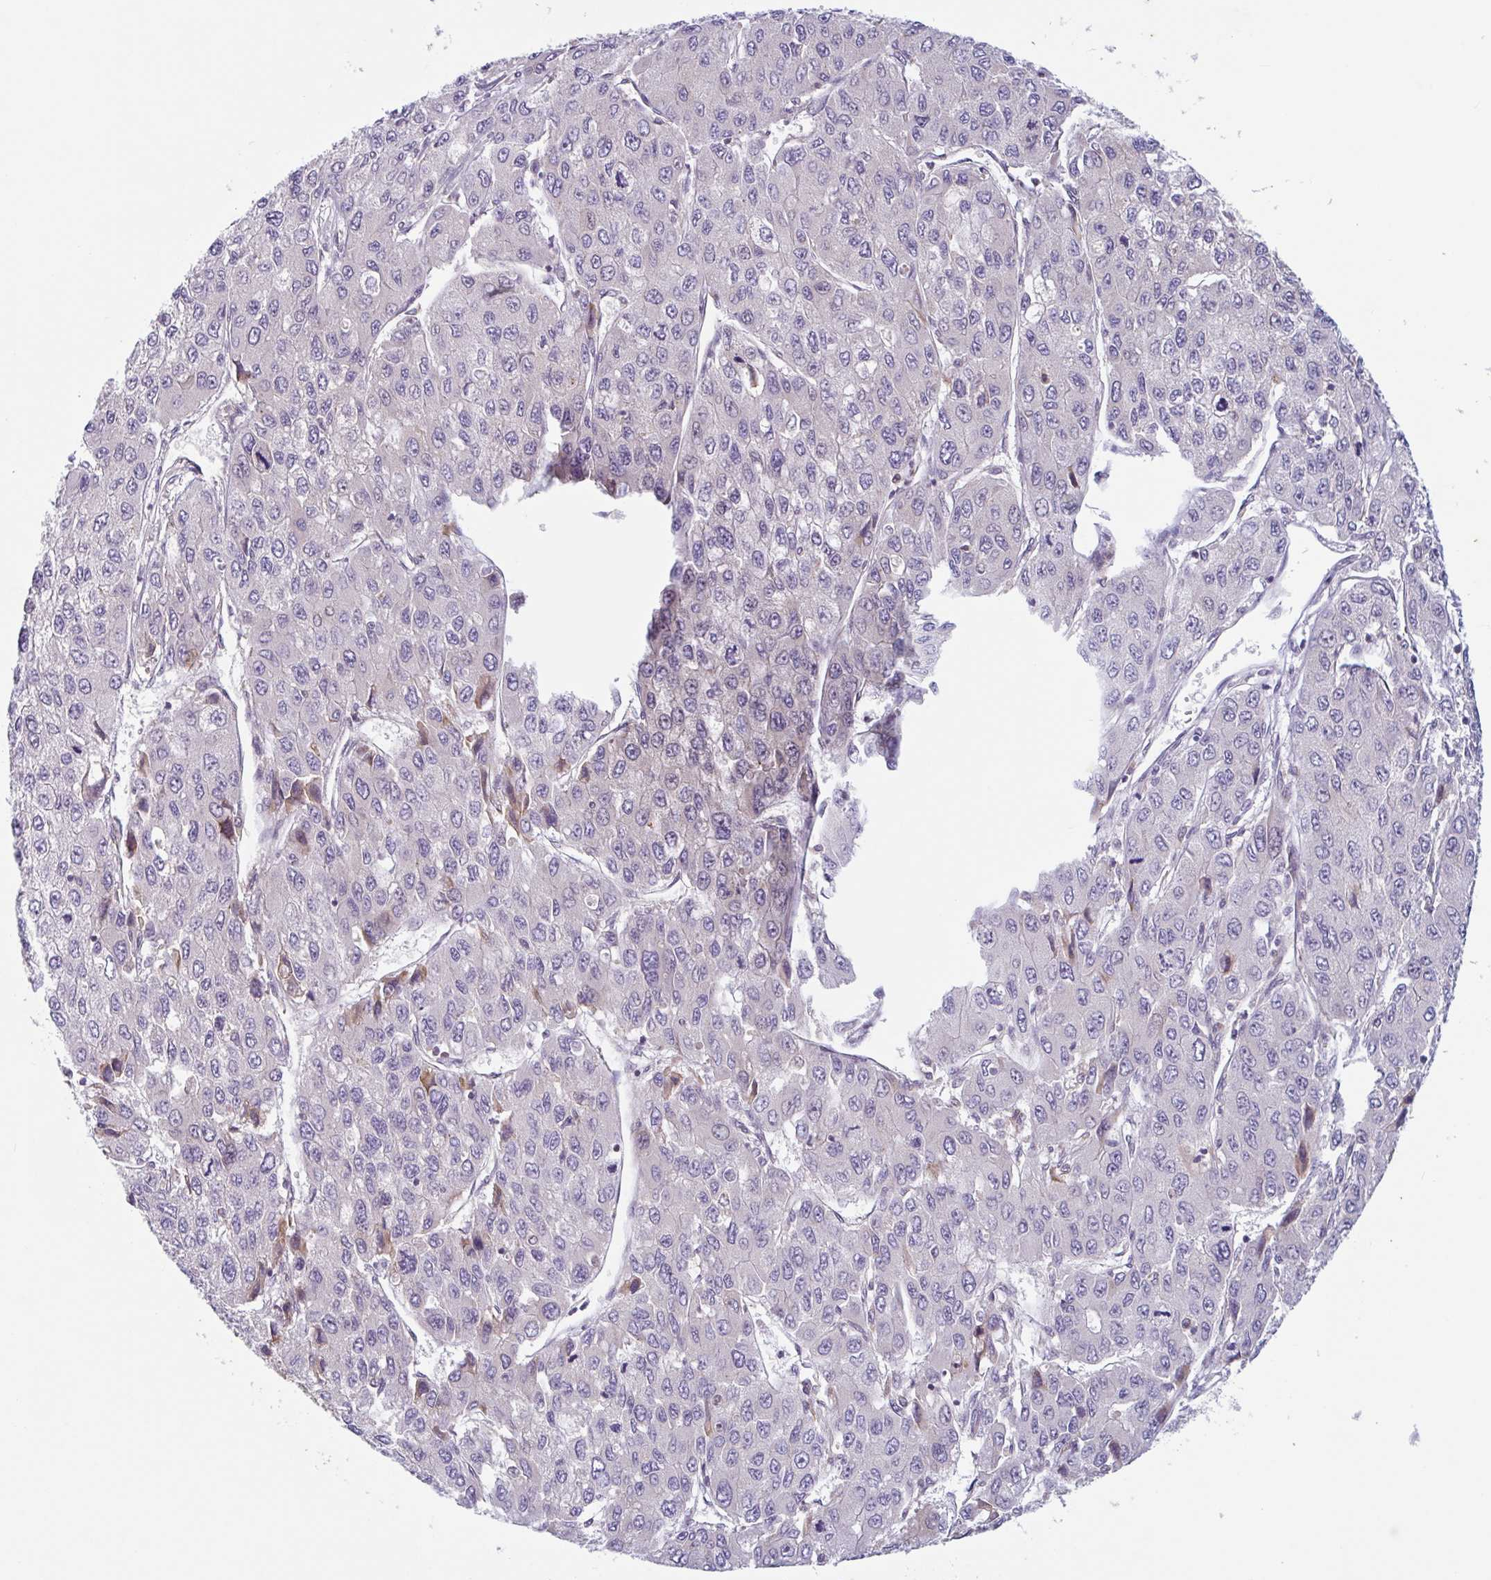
{"staining": {"intensity": "negative", "quantity": "none", "location": "none"}, "tissue": "liver cancer", "cell_type": "Tumor cells", "image_type": "cancer", "snomed": [{"axis": "morphology", "description": "Carcinoma, Hepatocellular, NOS"}, {"axis": "topography", "description": "Liver"}], "caption": "Immunohistochemistry photomicrograph of hepatocellular carcinoma (liver) stained for a protein (brown), which reveals no staining in tumor cells. (DAB IHC with hematoxylin counter stain).", "gene": "RIT1", "patient": {"sex": "female", "age": 66}}